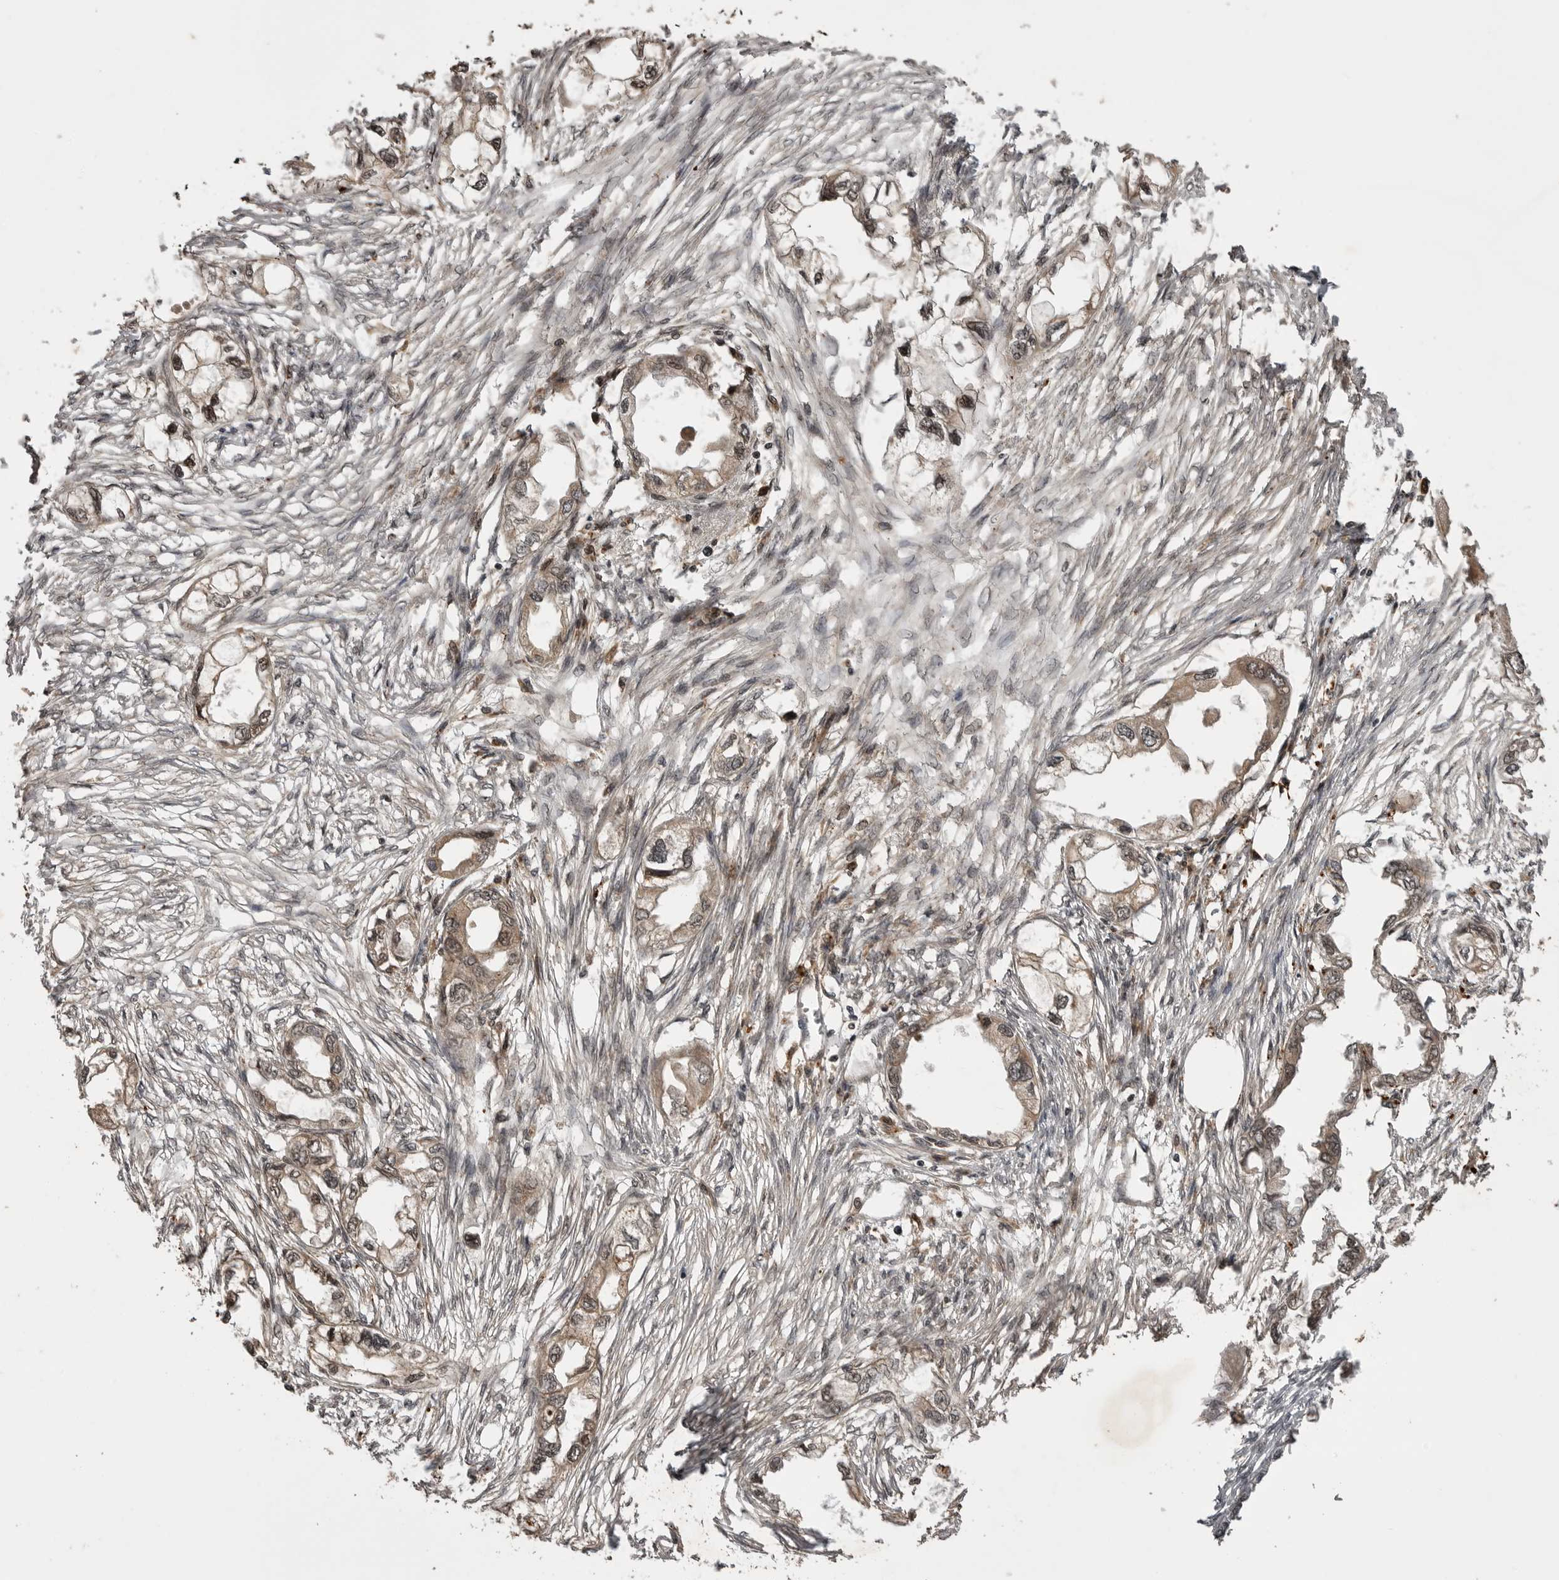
{"staining": {"intensity": "weak", "quantity": "25%-75%", "location": "cytoplasmic/membranous,nuclear"}, "tissue": "endometrial cancer", "cell_type": "Tumor cells", "image_type": "cancer", "snomed": [{"axis": "morphology", "description": "Adenocarcinoma, NOS"}, {"axis": "morphology", "description": "Adenocarcinoma, metastatic, NOS"}, {"axis": "topography", "description": "Adipose tissue"}, {"axis": "topography", "description": "Endometrium"}], "caption": "Brown immunohistochemical staining in endometrial metastatic adenocarcinoma reveals weak cytoplasmic/membranous and nuclear expression in about 25%-75% of tumor cells.", "gene": "AKAP7", "patient": {"sex": "female", "age": 67}}